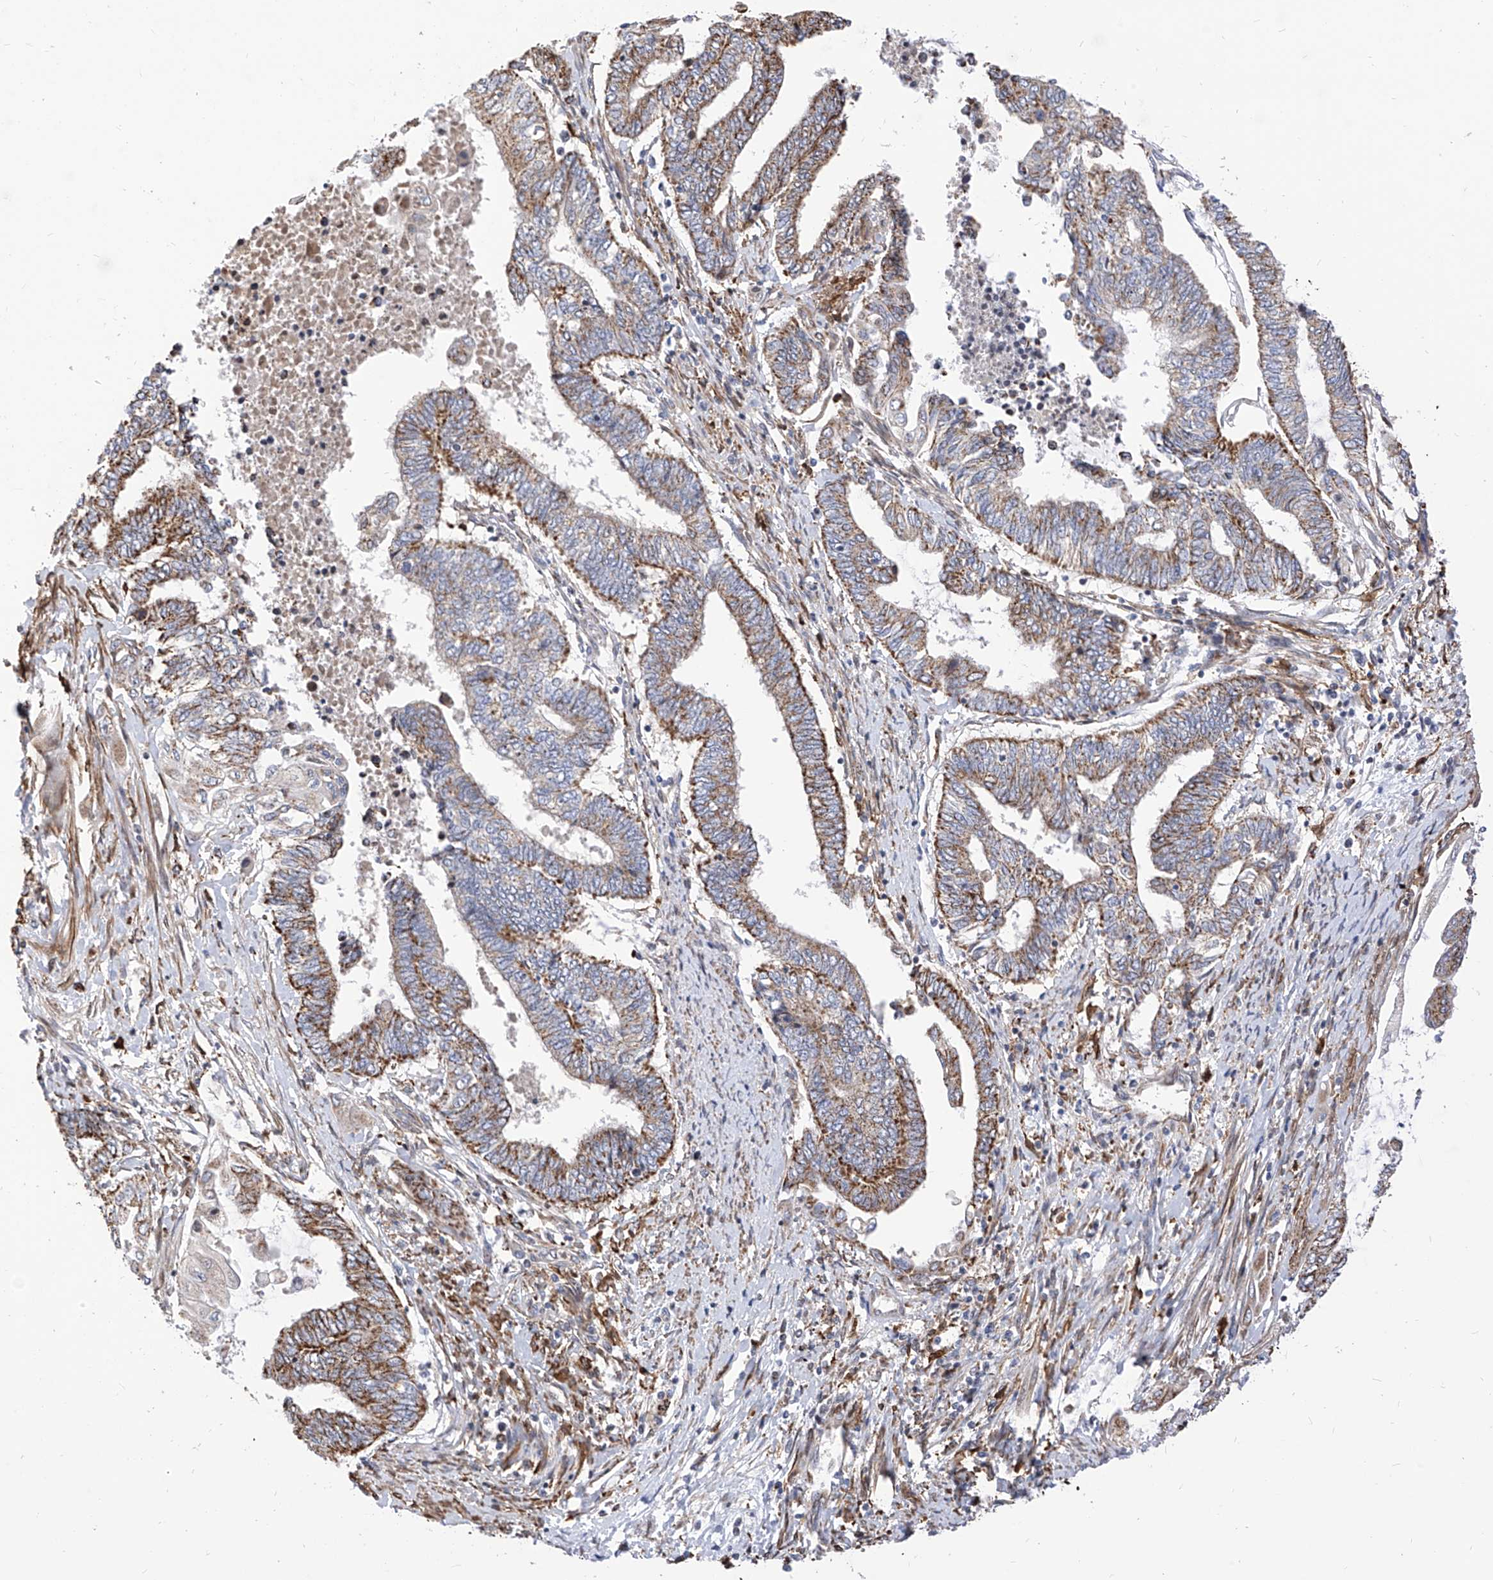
{"staining": {"intensity": "moderate", "quantity": ">75%", "location": "cytoplasmic/membranous"}, "tissue": "endometrial cancer", "cell_type": "Tumor cells", "image_type": "cancer", "snomed": [{"axis": "morphology", "description": "Adenocarcinoma, NOS"}, {"axis": "topography", "description": "Uterus"}, {"axis": "topography", "description": "Endometrium"}], "caption": "Endometrial cancer (adenocarcinoma) stained for a protein shows moderate cytoplasmic/membranous positivity in tumor cells.", "gene": "TTLL8", "patient": {"sex": "female", "age": 70}}